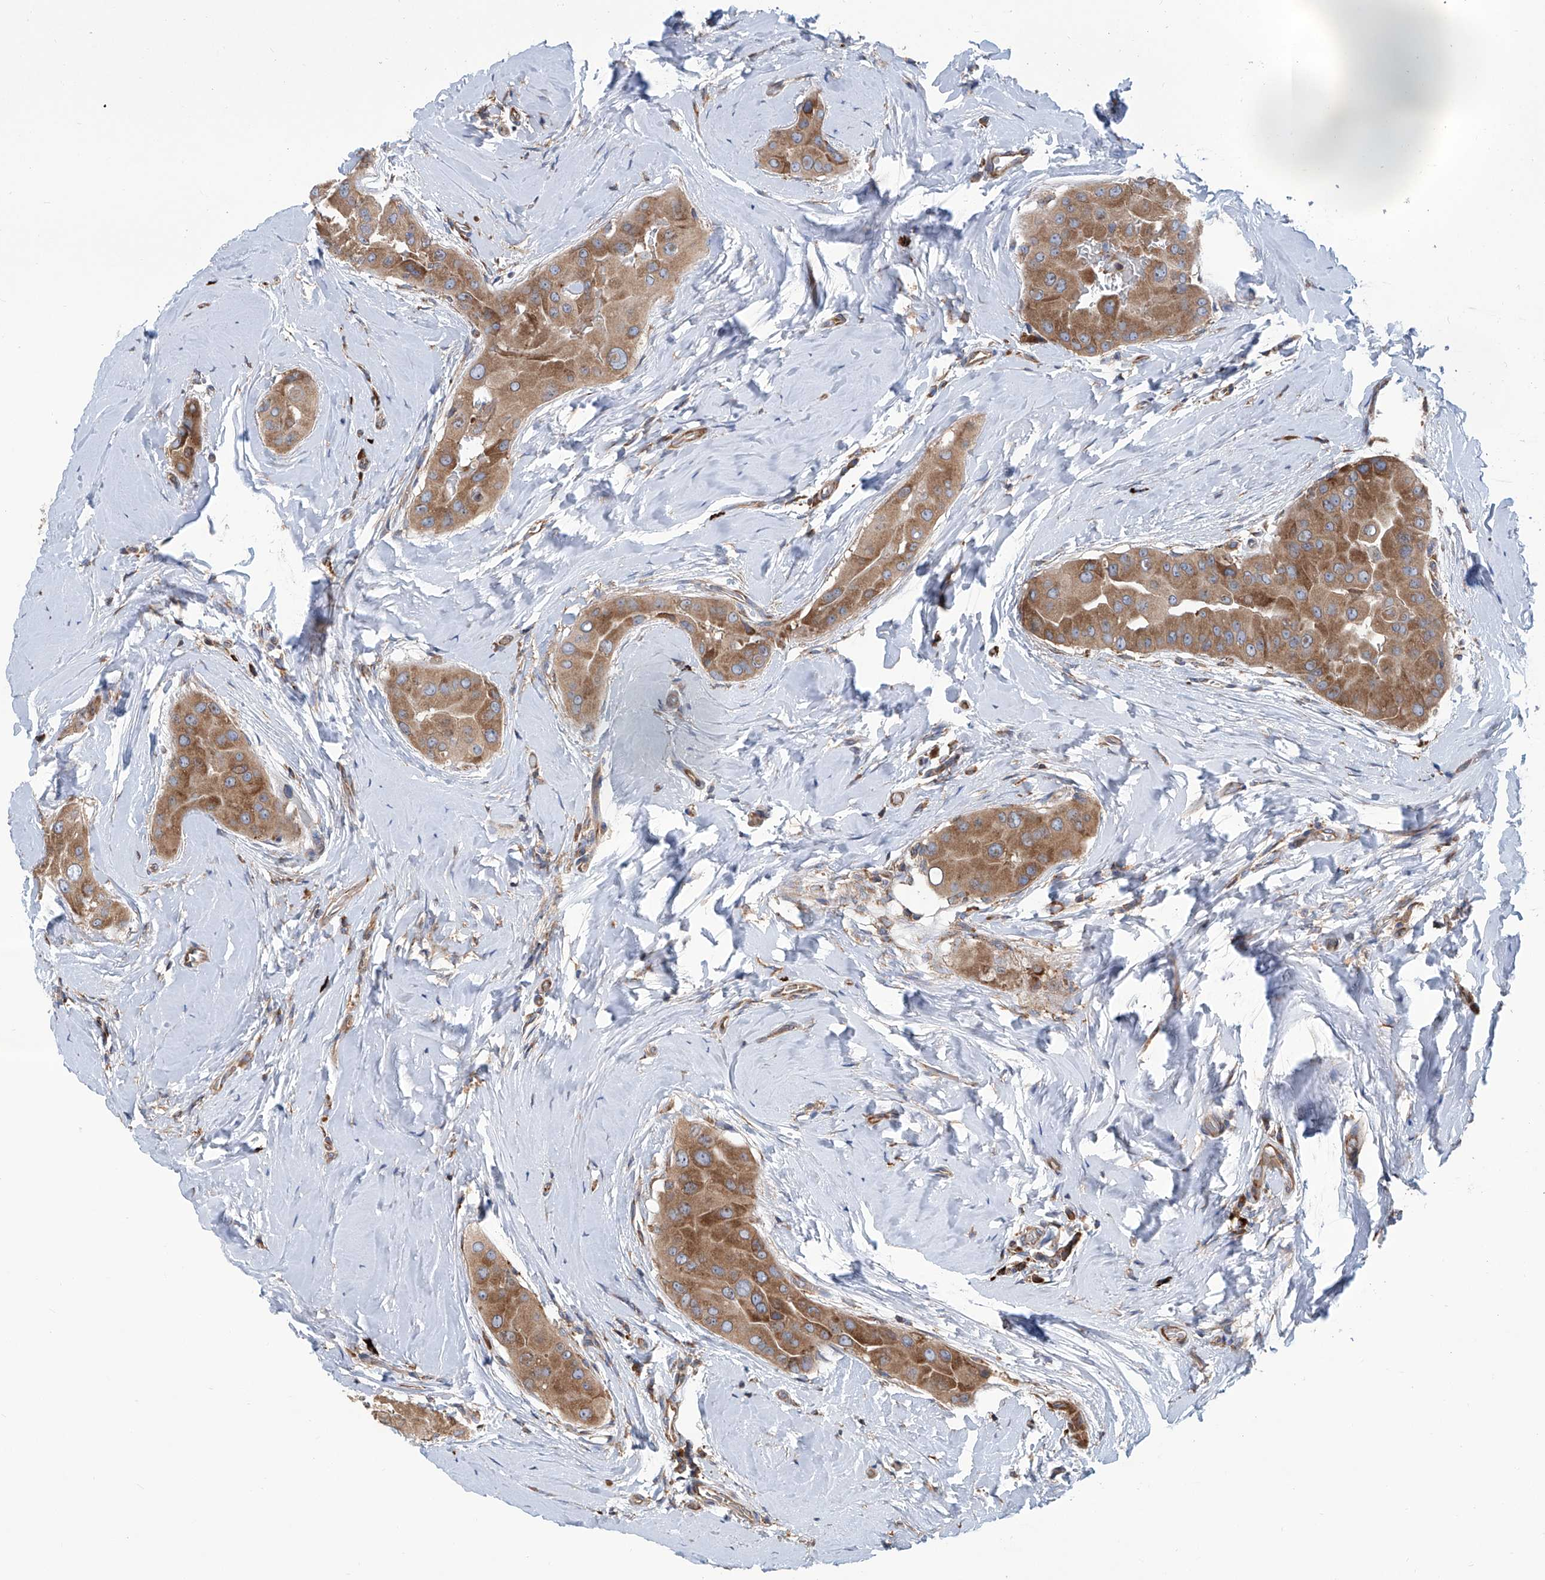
{"staining": {"intensity": "moderate", "quantity": ">75%", "location": "cytoplasmic/membranous"}, "tissue": "thyroid cancer", "cell_type": "Tumor cells", "image_type": "cancer", "snomed": [{"axis": "morphology", "description": "Papillary adenocarcinoma, NOS"}, {"axis": "topography", "description": "Thyroid gland"}], "caption": "Thyroid cancer (papillary adenocarcinoma) stained for a protein (brown) displays moderate cytoplasmic/membranous positive staining in about >75% of tumor cells.", "gene": "SENP2", "patient": {"sex": "male", "age": 33}}